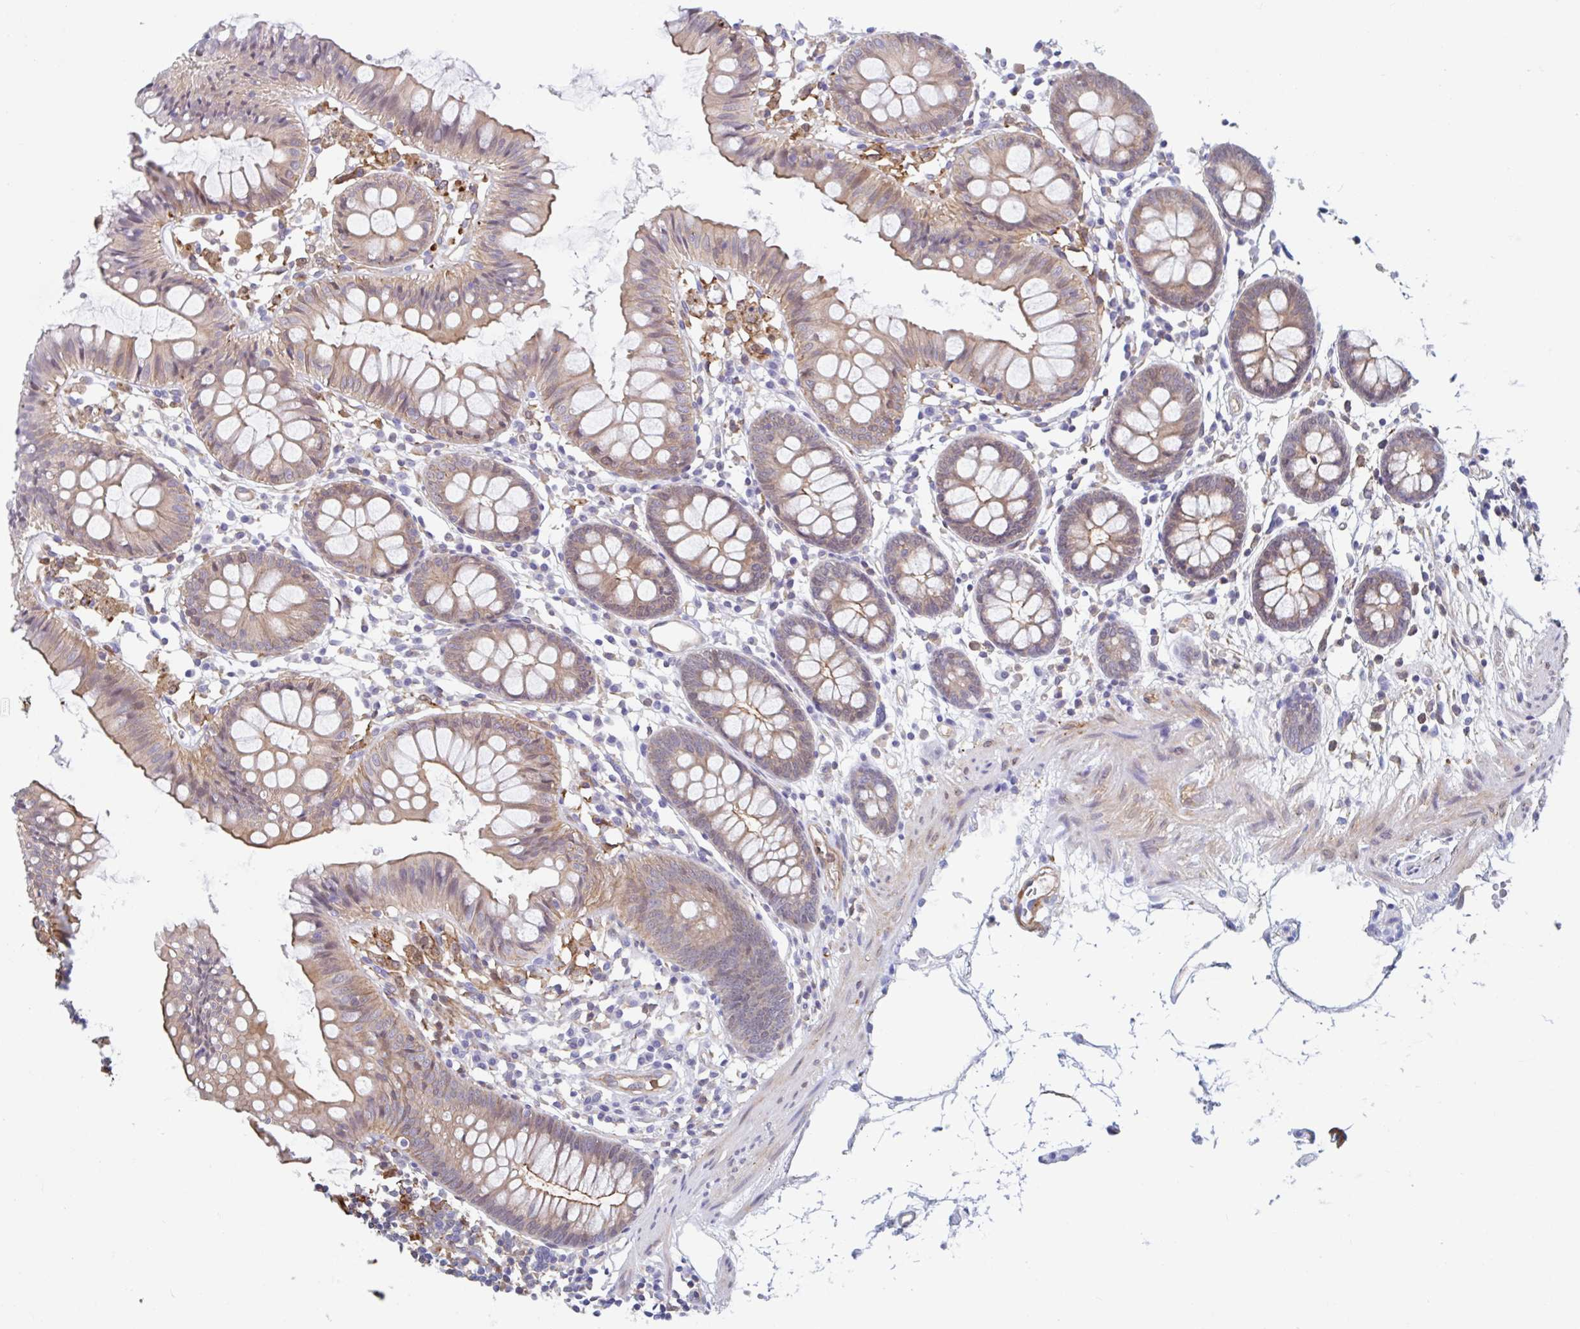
{"staining": {"intensity": "moderate", "quantity": ">75%", "location": "cytoplasmic/membranous"}, "tissue": "colon", "cell_type": "Endothelial cells", "image_type": "normal", "snomed": [{"axis": "morphology", "description": "Normal tissue, NOS"}, {"axis": "topography", "description": "Colon"}], "caption": "Human colon stained for a protein (brown) demonstrates moderate cytoplasmic/membranous positive staining in about >75% of endothelial cells.", "gene": "EFHD1", "patient": {"sex": "female", "age": 84}}